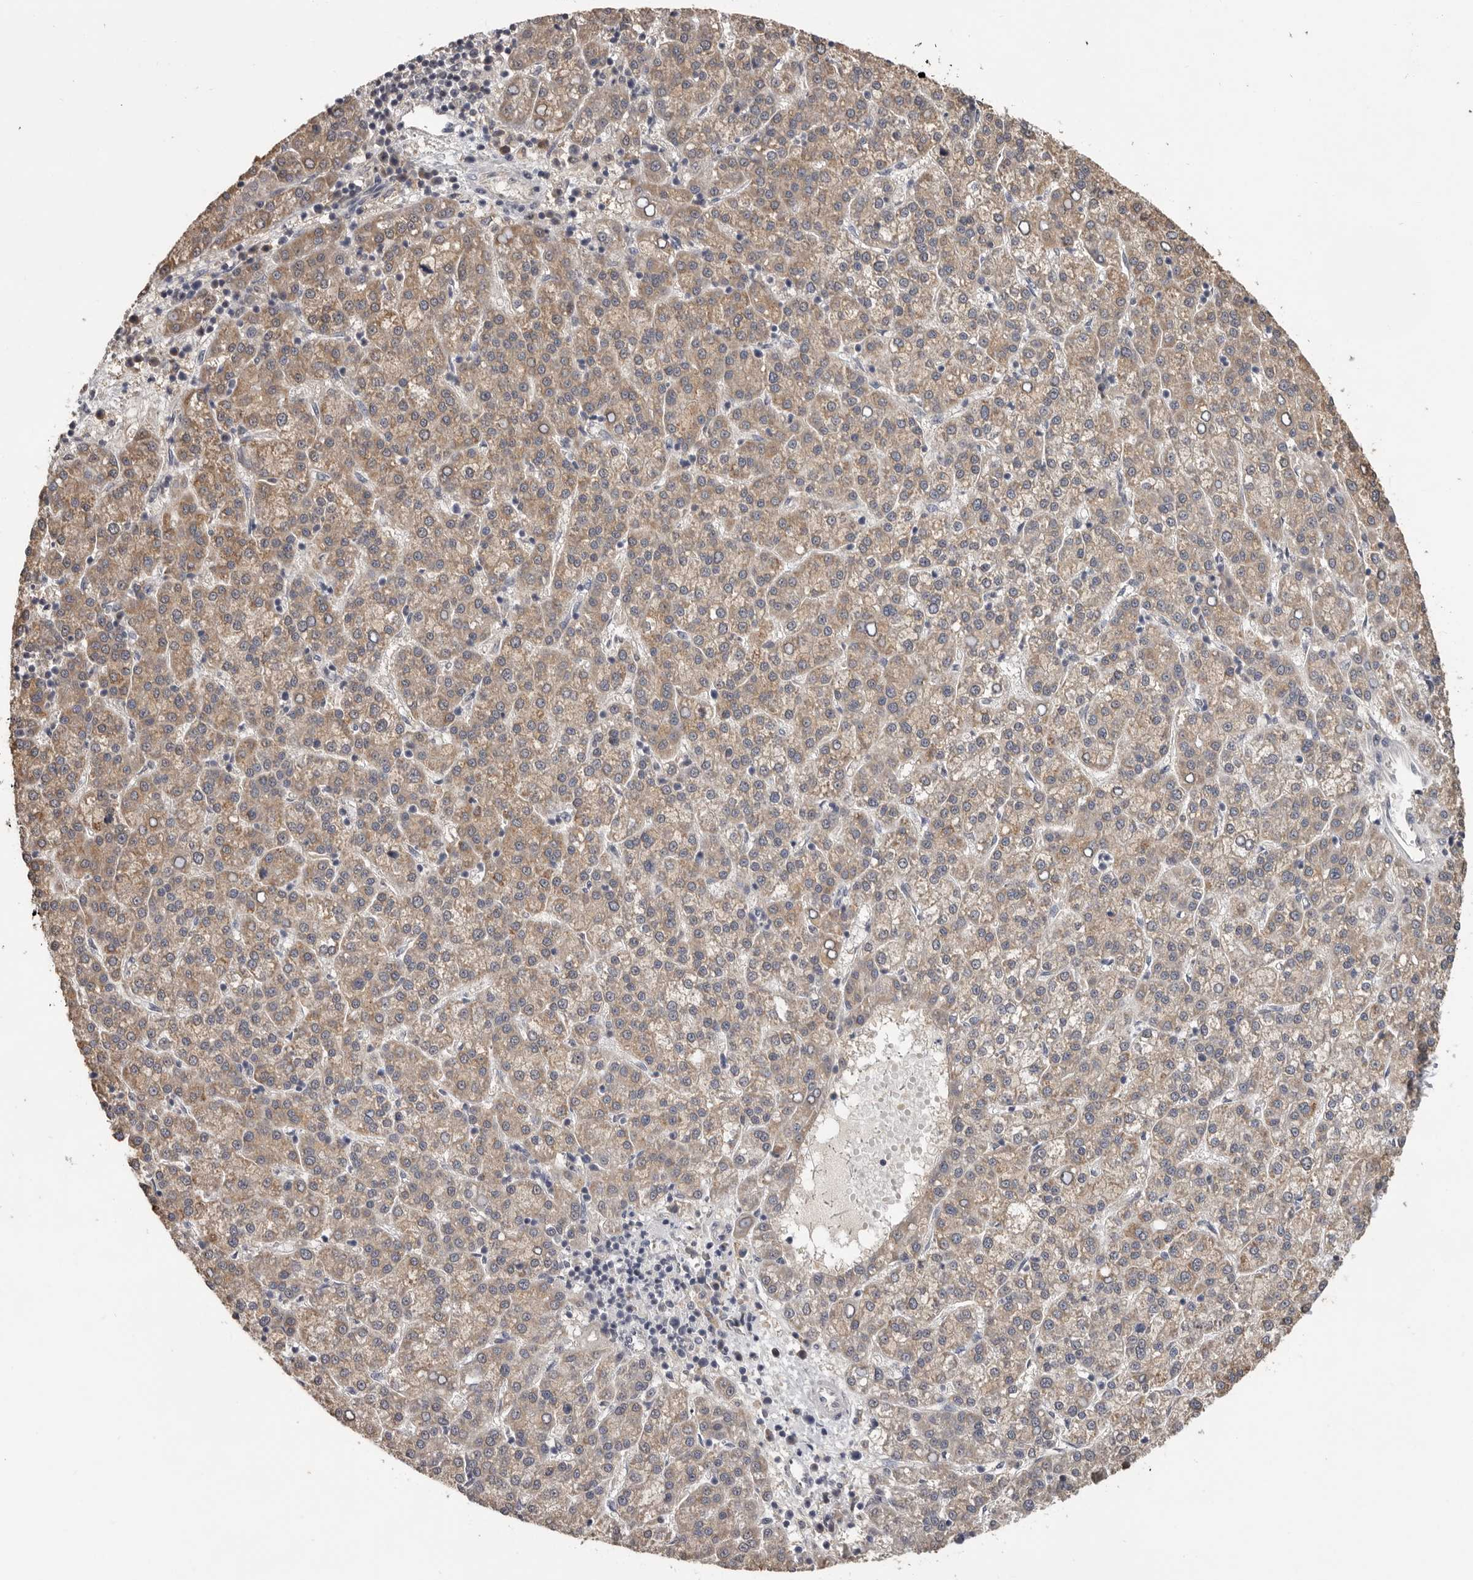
{"staining": {"intensity": "weak", "quantity": ">75%", "location": "cytoplasmic/membranous"}, "tissue": "liver cancer", "cell_type": "Tumor cells", "image_type": "cancer", "snomed": [{"axis": "morphology", "description": "Carcinoma, Hepatocellular, NOS"}, {"axis": "topography", "description": "Liver"}], "caption": "Immunohistochemical staining of human liver cancer exhibits low levels of weak cytoplasmic/membranous protein positivity in approximately >75% of tumor cells. Nuclei are stained in blue.", "gene": "MTF1", "patient": {"sex": "female", "age": 58}}